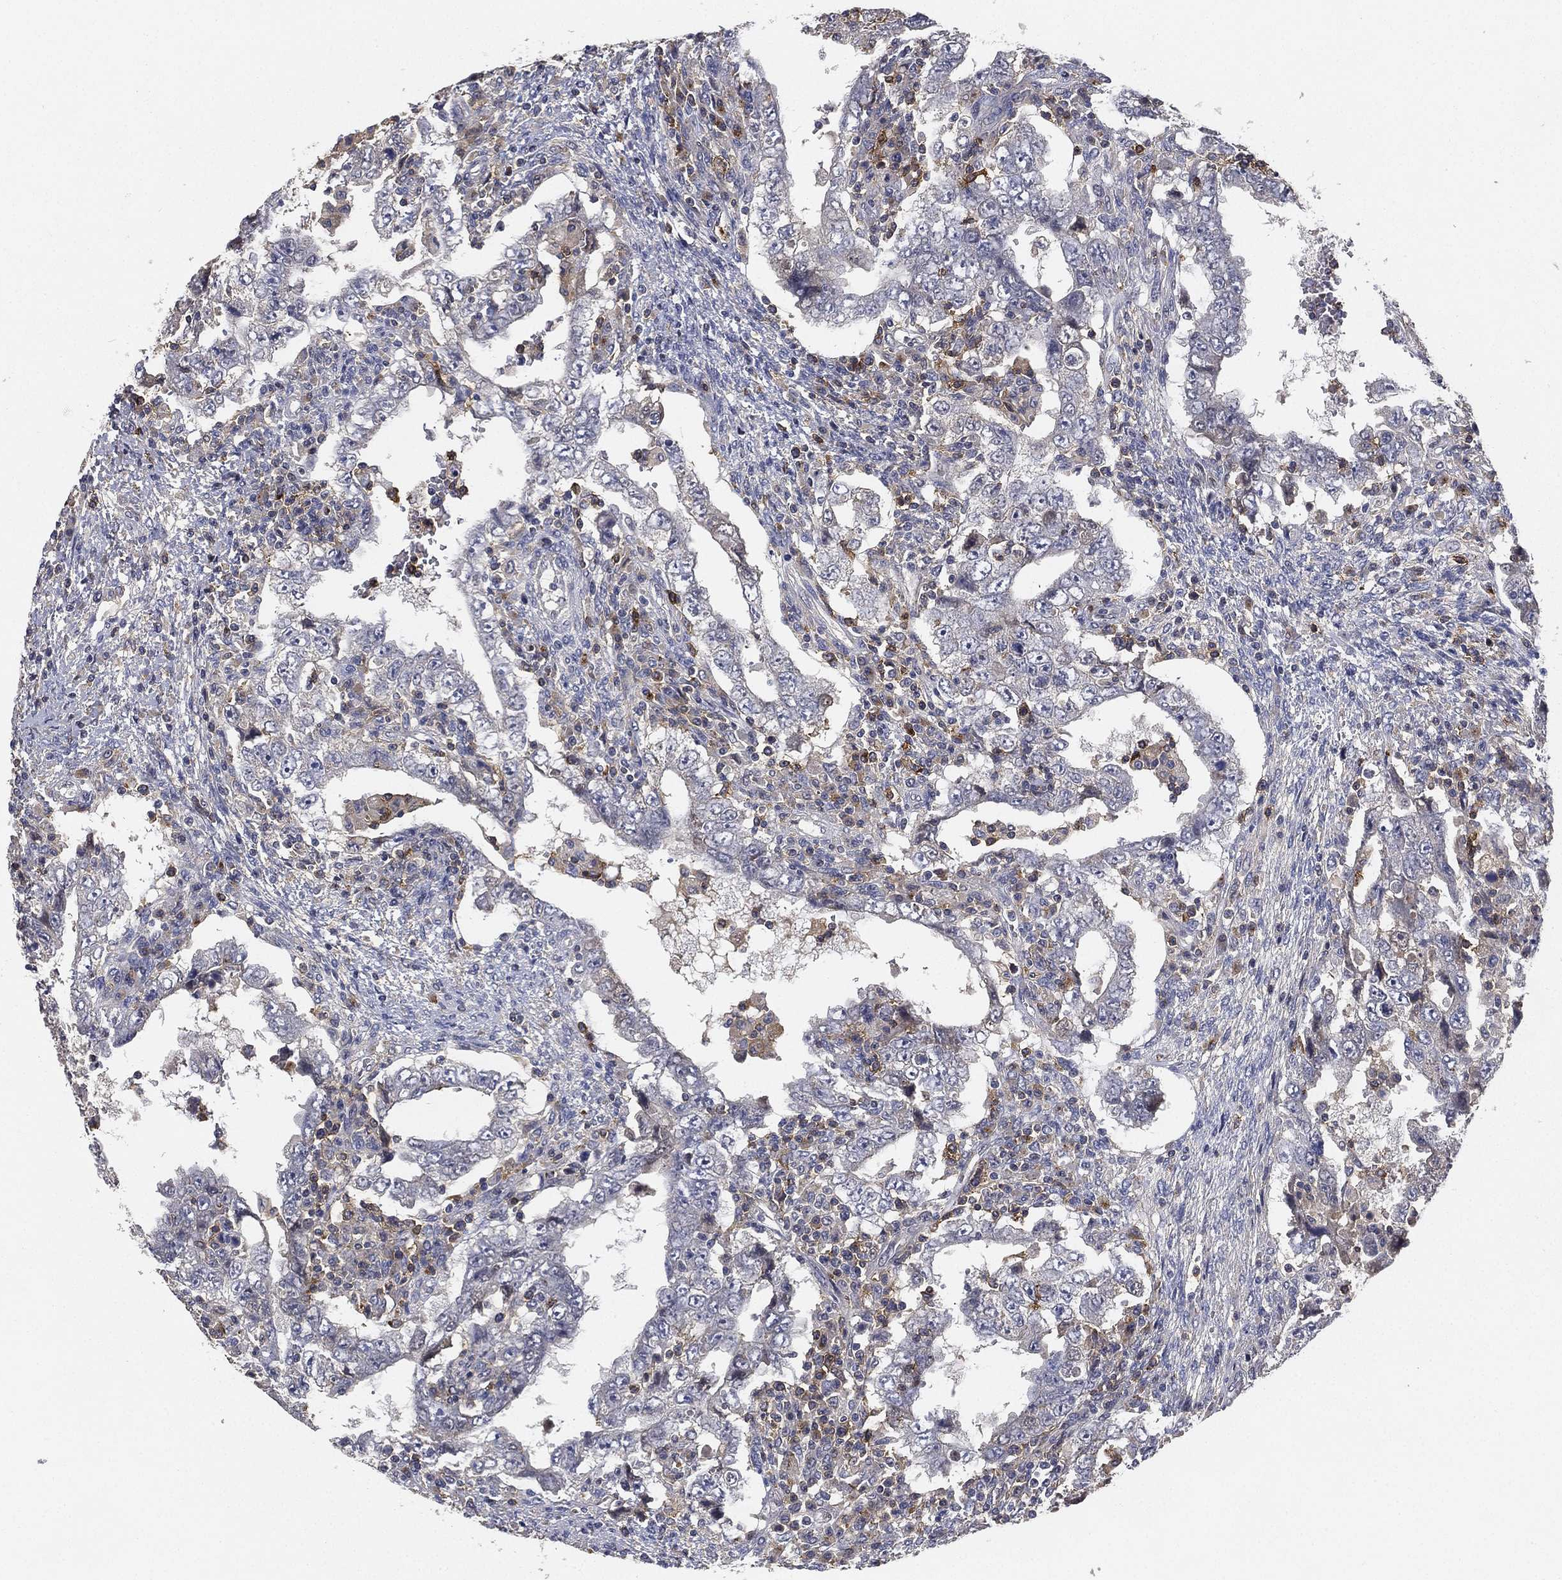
{"staining": {"intensity": "negative", "quantity": "none", "location": "none"}, "tissue": "testis cancer", "cell_type": "Tumor cells", "image_type": "cancer", "snomed": [{"axis": "morphology", "description": "Carcinoma, Embryonal, NOS"}, {"axis": "topography", "description": "Testis"}], "caption": "An image of human testis embryonal carcinoma is negative for staining in tumor cells.", "gene": "CFAP251", "patient": {"sex": "male", "age": 26}}